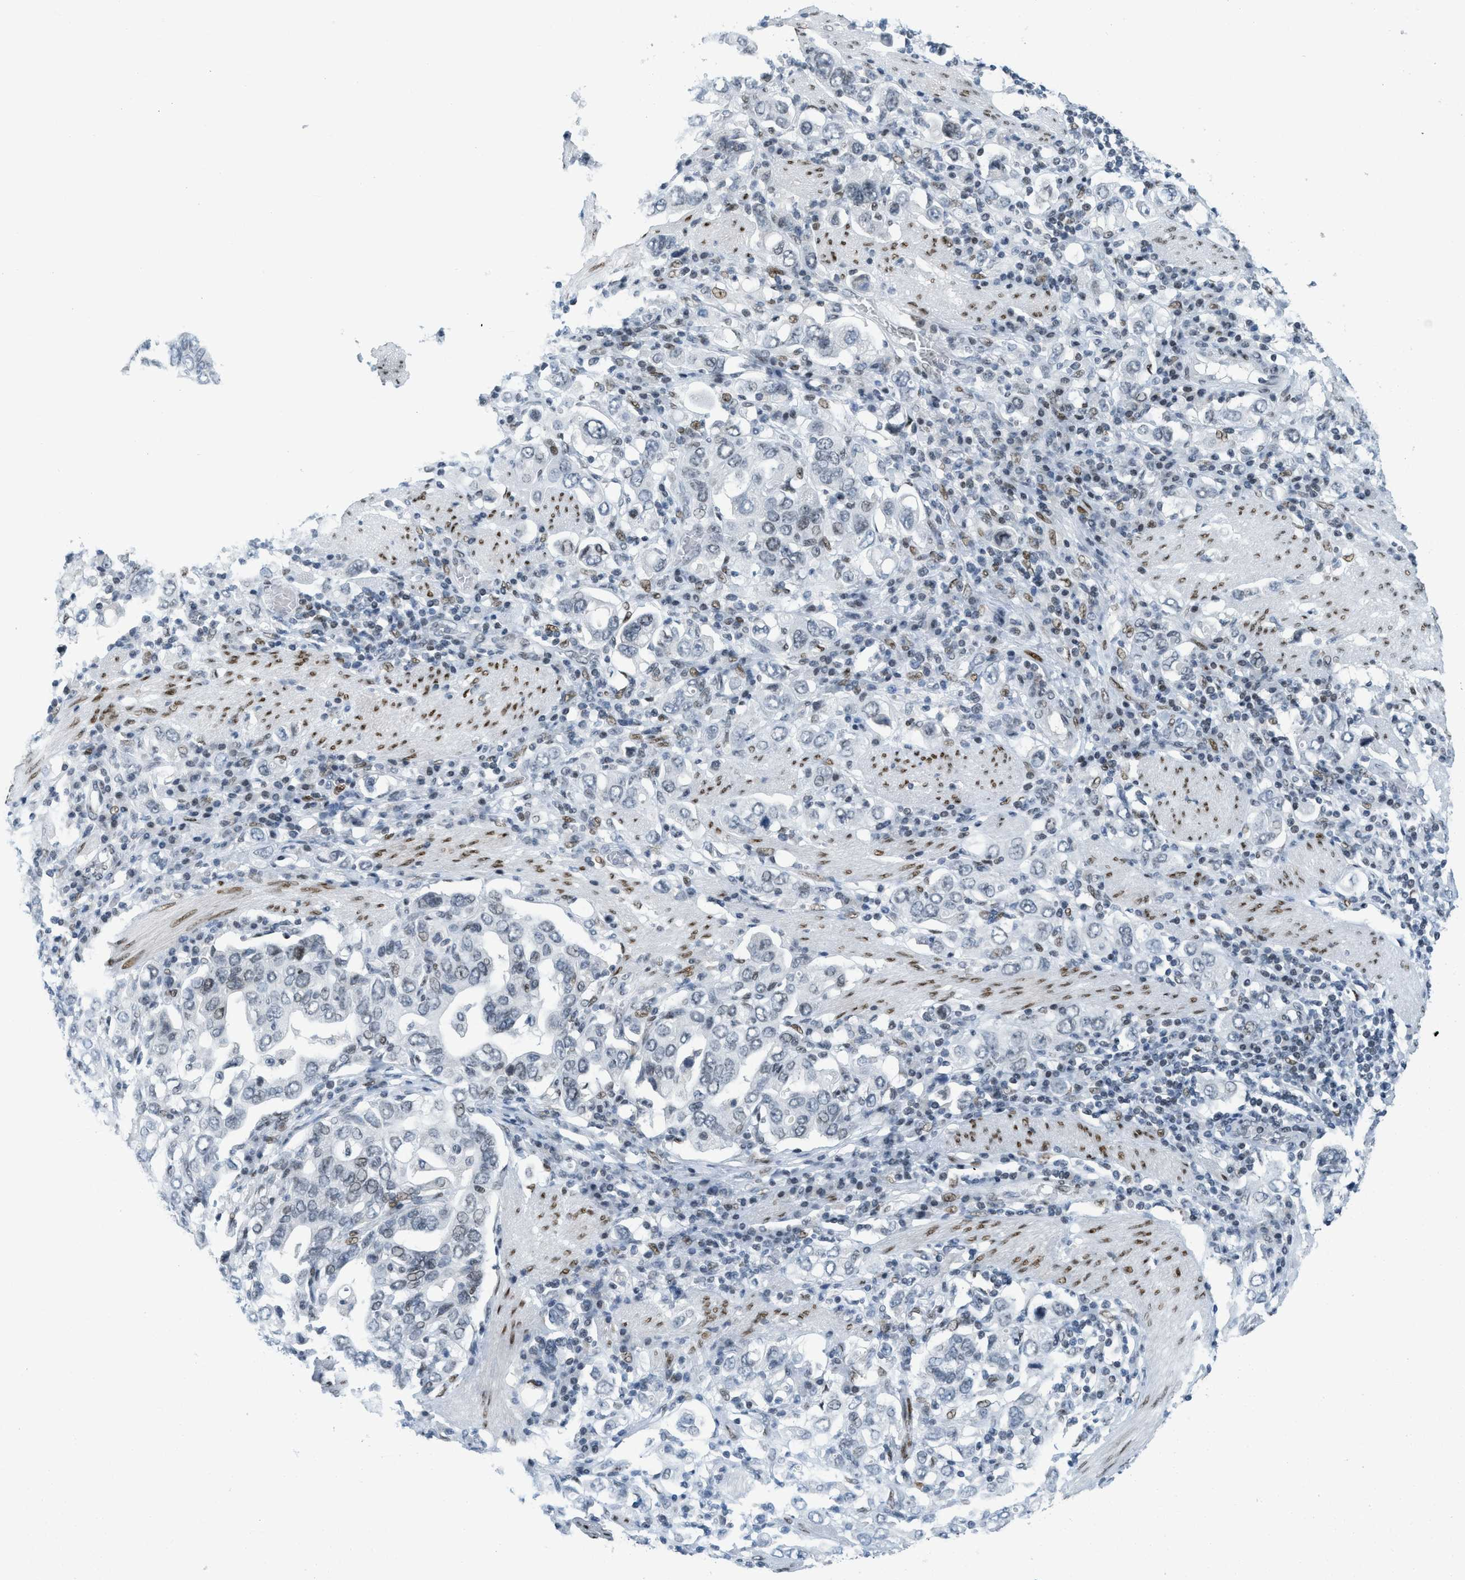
{"staining": {"intensity": "negative", "quantity": "none", "location": "none"}, "tissue": "stomach cancer", "cell_type": "Tumor cells", "image_type": "cancer", "snomed": [{"axis": "morphology", "description": "Adenocarcinoma, NOS"}, {"axis": "topography", "description": "Stomach, upper"}], "caption": "Tumor cells show no significant protein expression in stomach cancer.", "gene": "PBX1", "patient": {"sex": "male", "age": 62}}